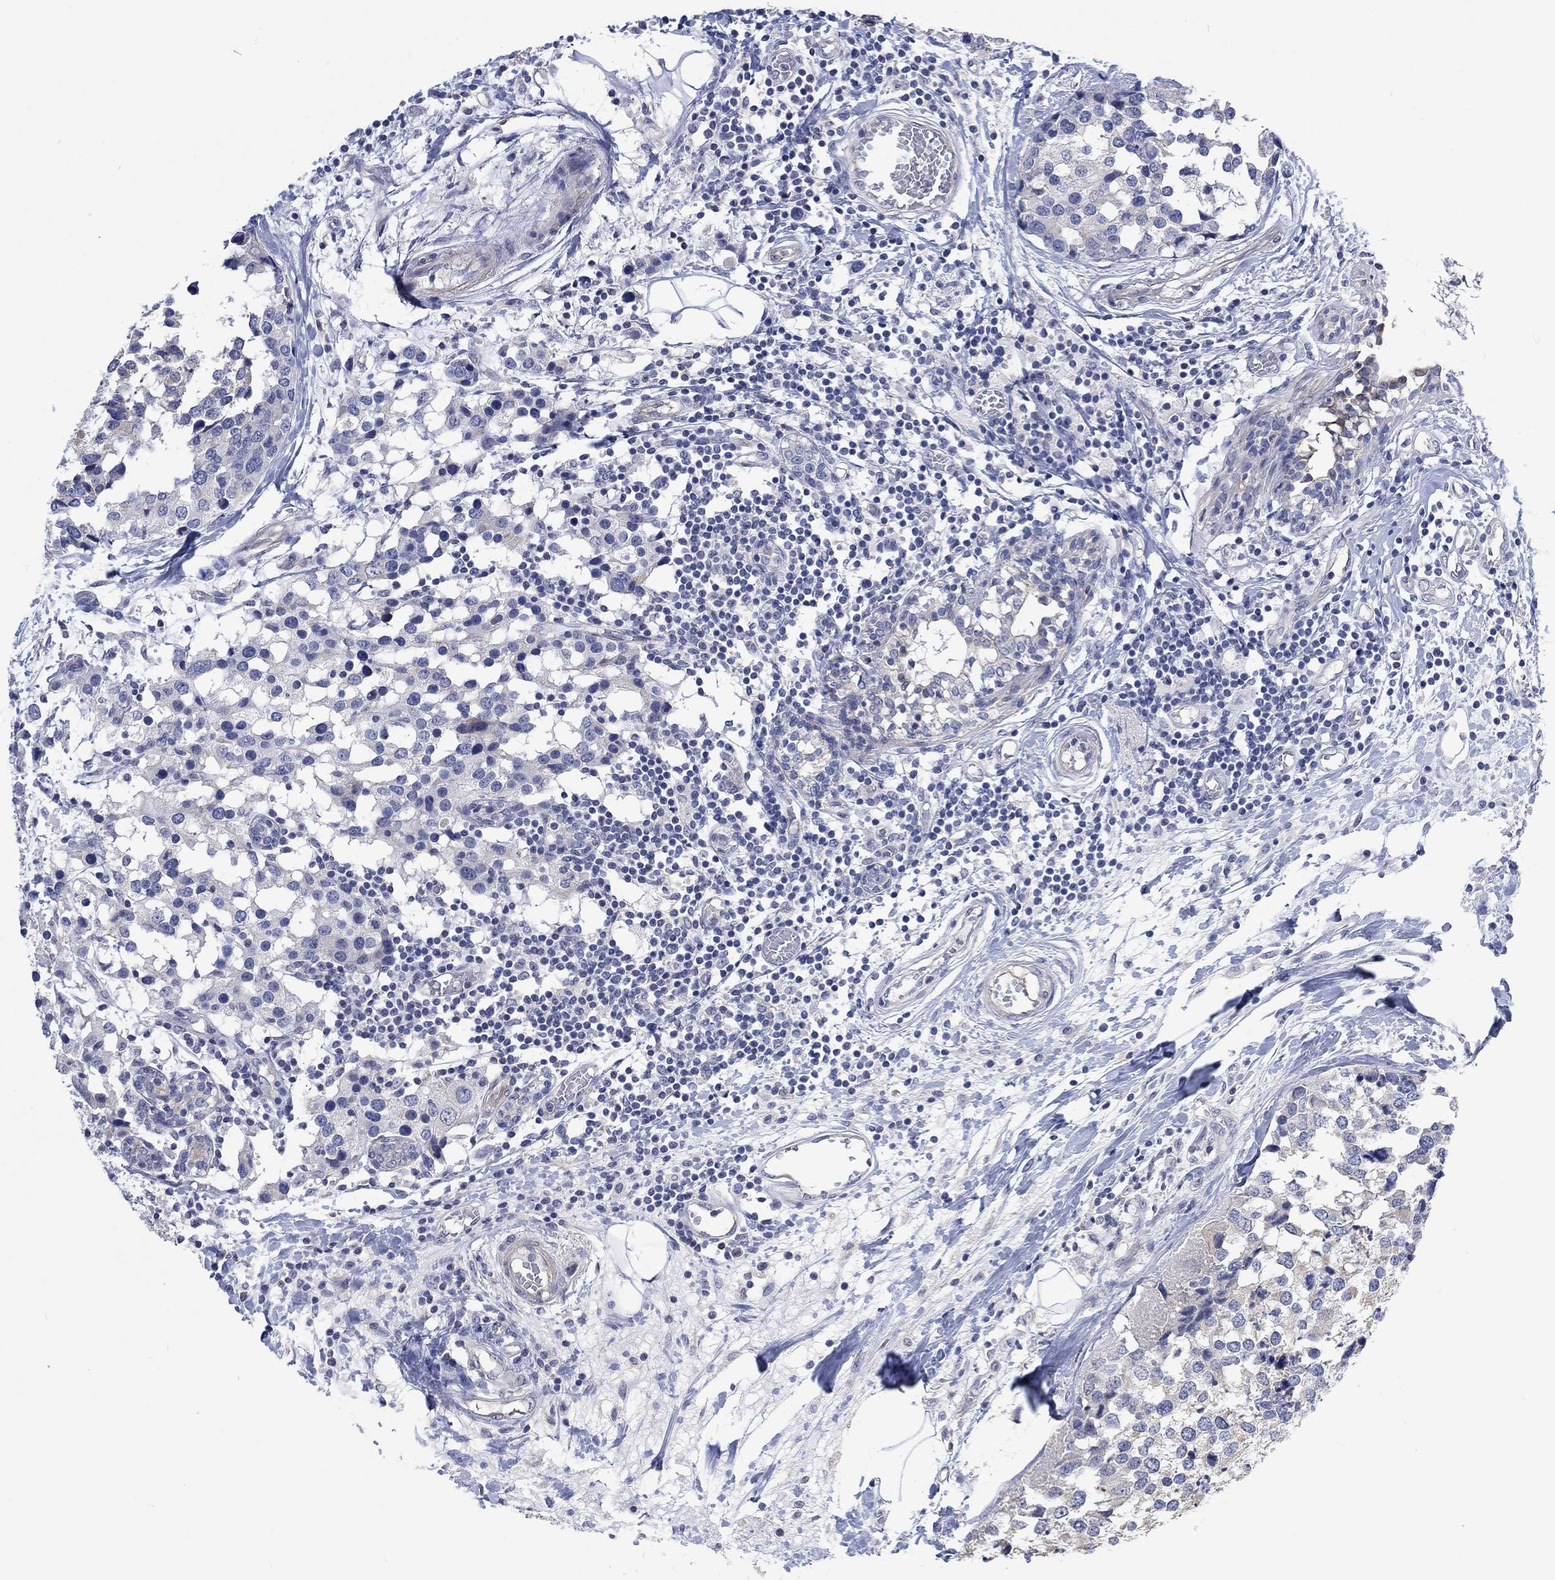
{"staining": {"intensity": "weak", "quantity": "<25%", "location": "cytoplasmic/membranous"}, "tissue": "breast cancer", "cell_type": "Tumor cells", "image_type": "cancer", "snomed": [{"axis": "morphology", "description": "Lobular carcinoma"}, {"axis": "topography", "description": "Breast"}], "caption": "Protein analysis of breast lobular carcinoma demonstrates no significant staining in tumor cells.", "gene": "AGRP", "patient": {"sex": "female", "age": 59}}